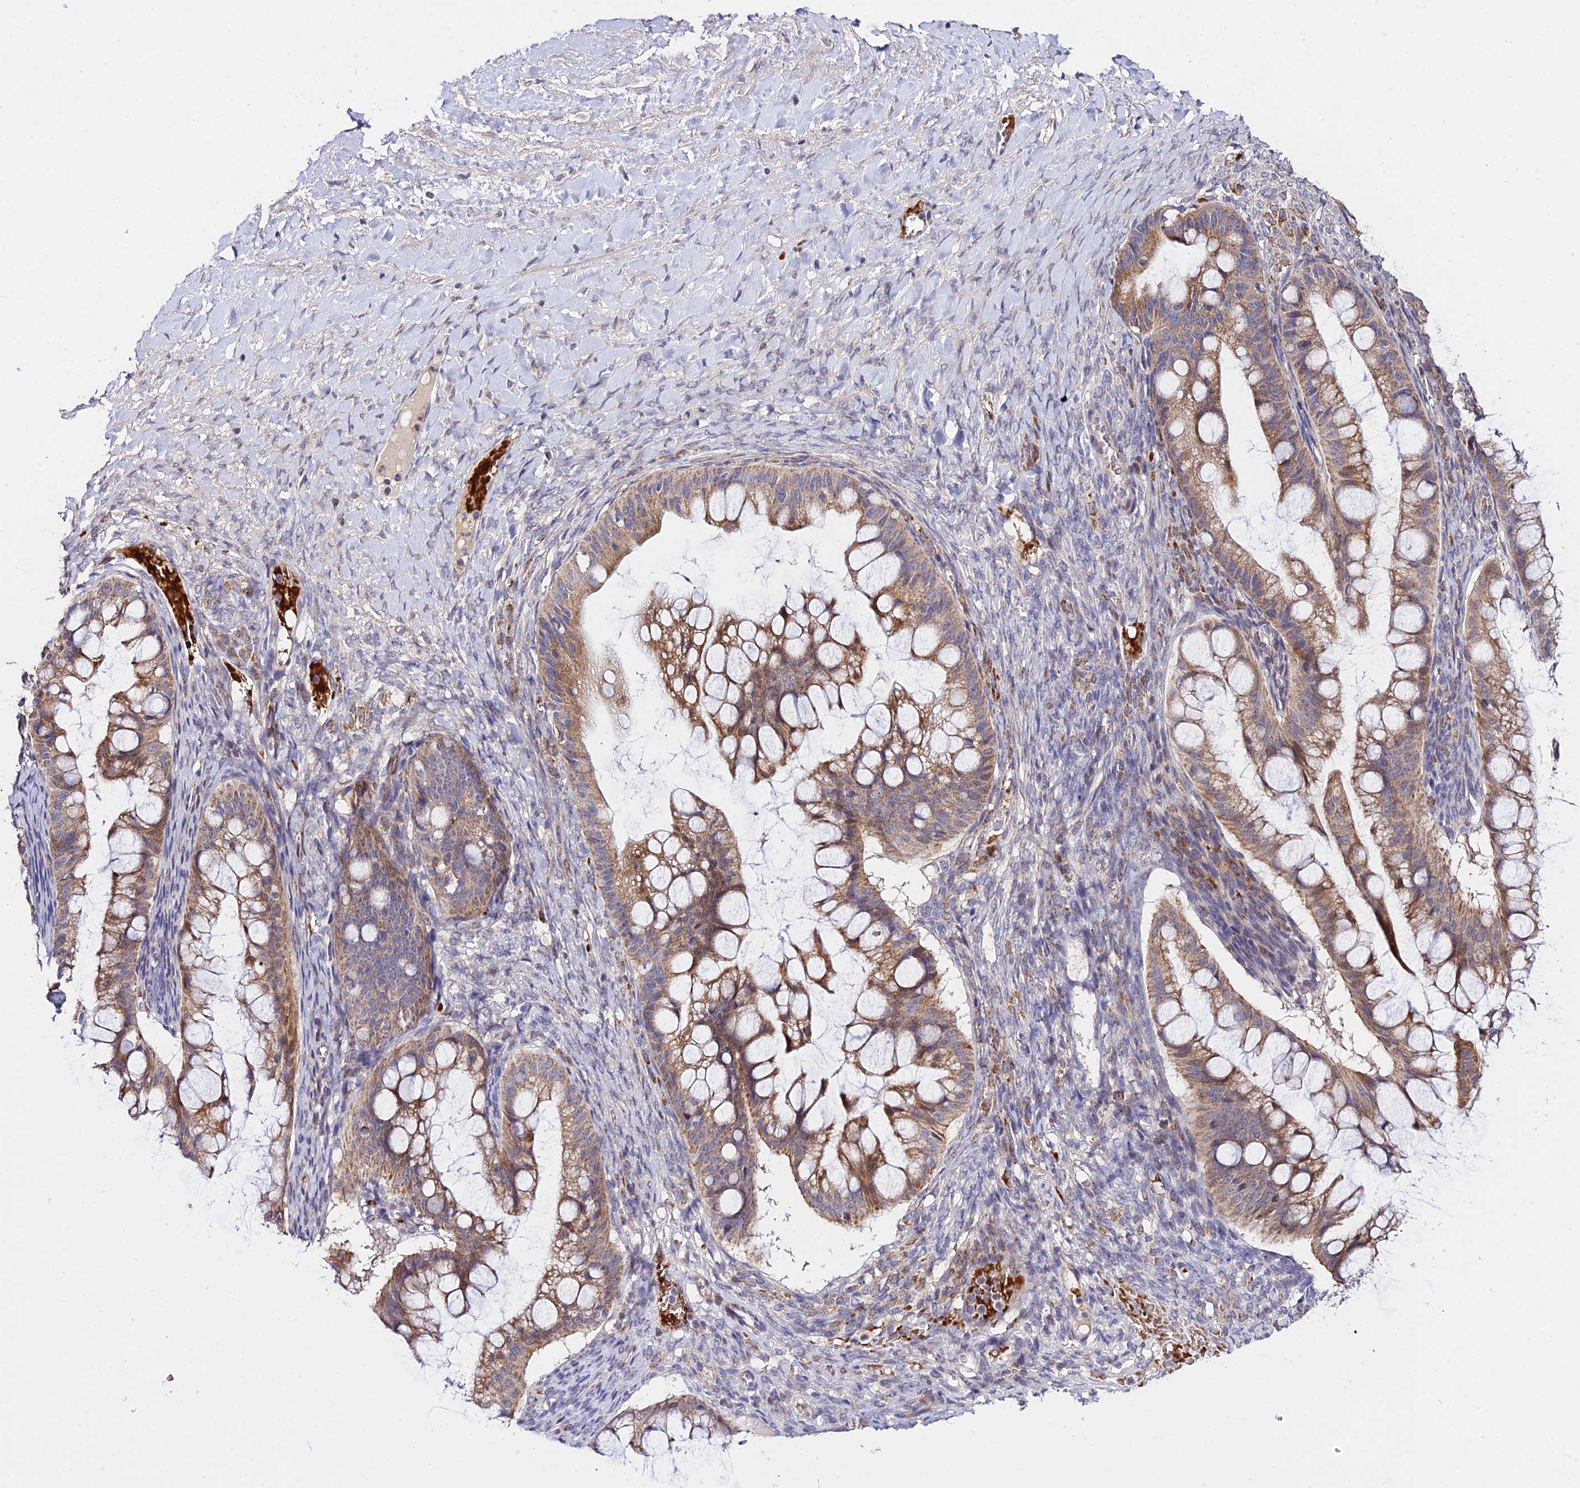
{"staining": {"intensity": "moderate", "quantity": ">75%", "location": "cytoplasmic/membranous"}, "tissue": "ovarian cancer", "cell_type": "Tumor cells", "image_type": "cancer", "snomed": [{"axis": "morphology", "description": "Cystadenocarcinoma, mucinous, NOS"}, {"axis": "topography", "description": "Ovary"}], "caption": "Immunohistochemistry of ovarian cancer reveals medium levels of moderate cytoplasmic/membranous expression in approximately >75% of tumor cells. The protein is stained brown, and the nuclei are stained in blue (DAB (3,3'-diaminobenzidine) IHC with brightfield microscopy, high magnification).", "gene": "WDR5B", "patient": {"sex": "female", "age": 73}}